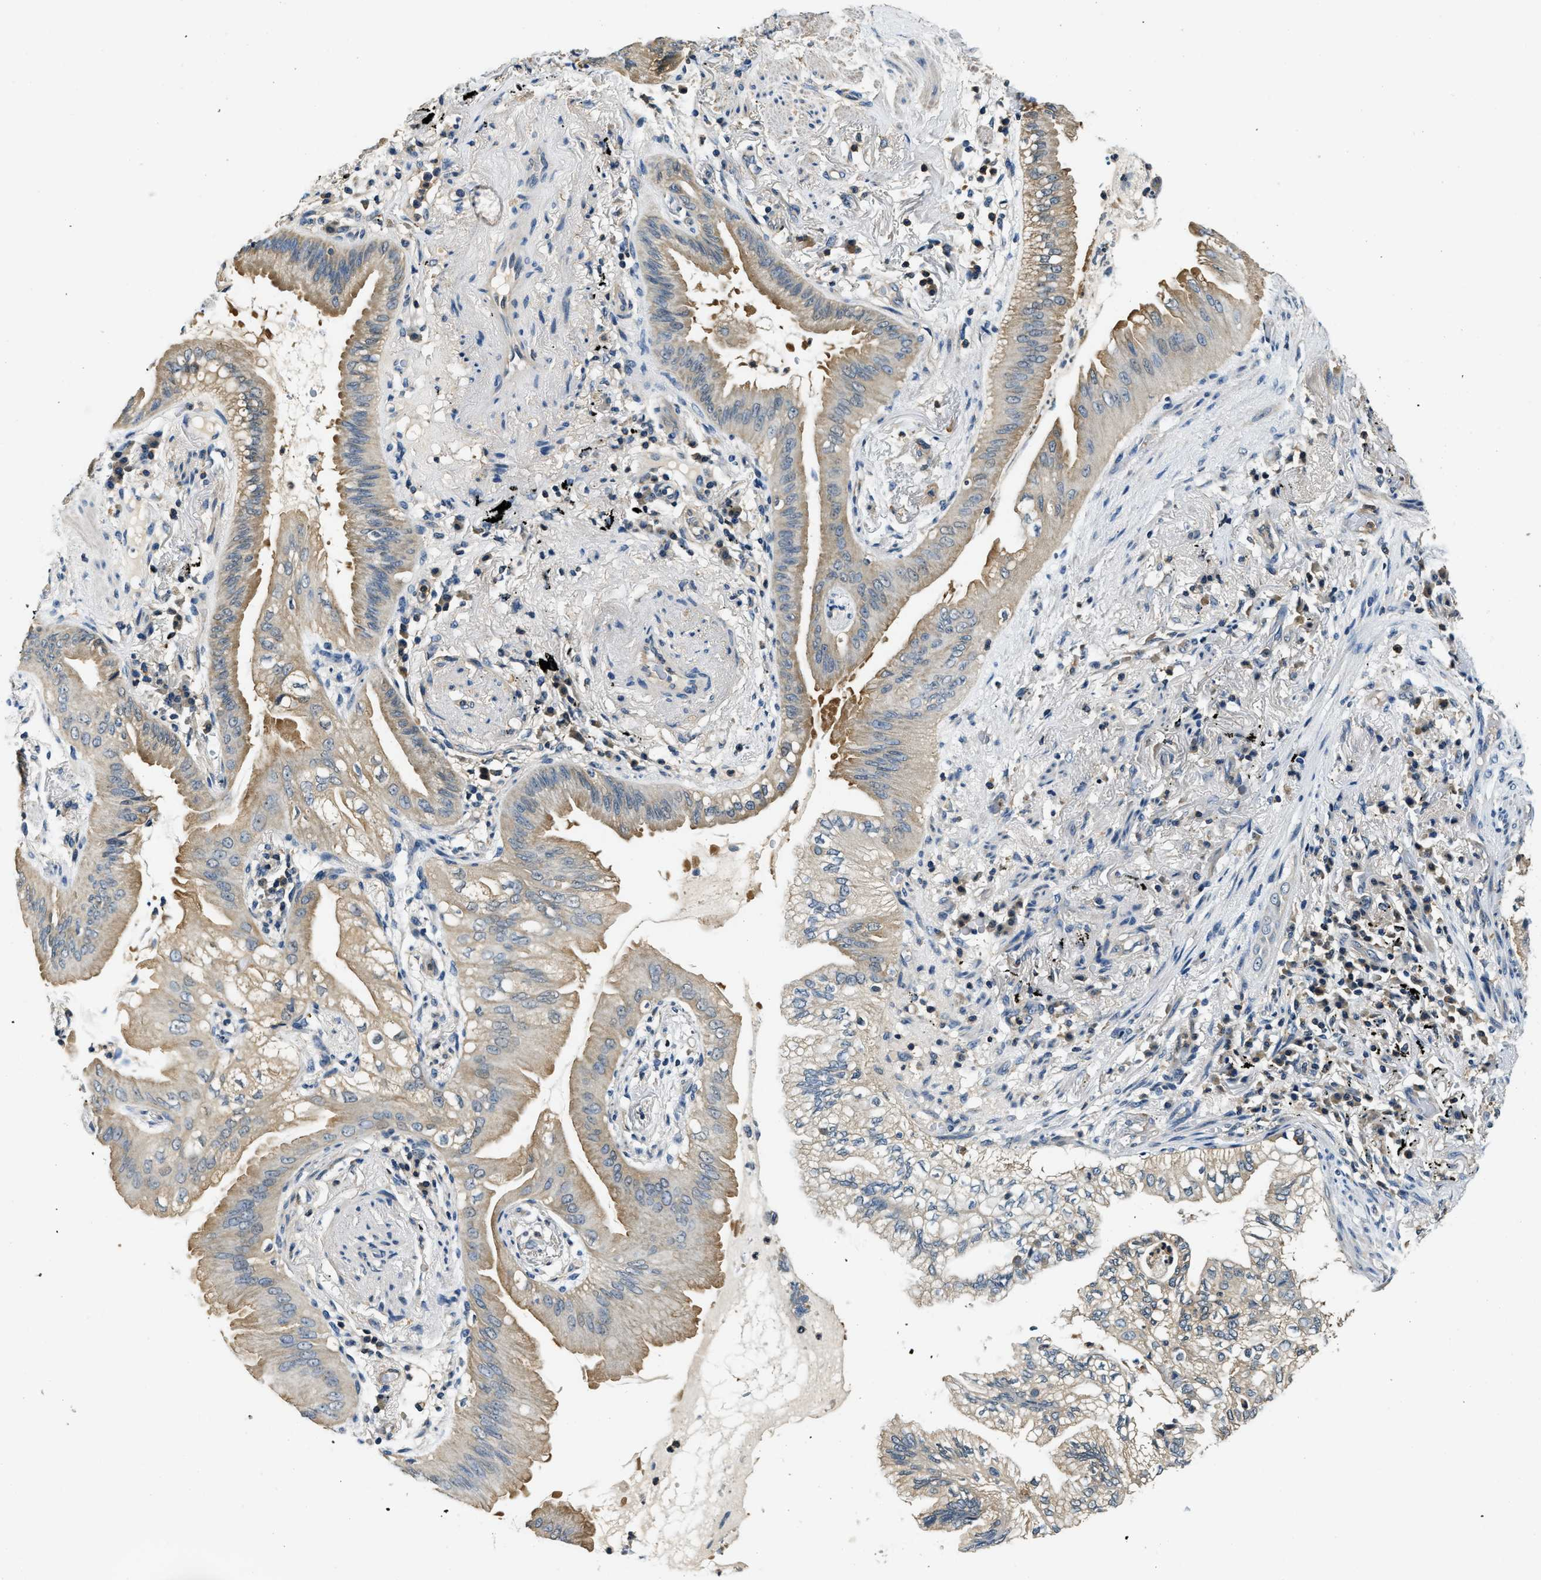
{"staining": {"intensity": "moderate", "quantity": "25%-75%", "location": "cytoplasmic/membranous"}, "tissue": "lung cancer", "cell_type": "Tumor cells", "image_type": "cancer", "snomed": [{"axis": "morphology", "description": "Normal tissue, NOS"}, {"axis": "morphology", "description": "Adenocarcinoma, NOS"}, {"axis": "topography", "description": "Bronchus"}, {"axis": "topography", "description": "Lung"}], "caption": "Adenocarcinoma (lung) stained for a protein (brown) displays moderate cytoplasmic/membranous positive expression in approximately 25%-75% of tumor cells.", "gene": "RESF1", "patient": {"sex": "female", "age": 70}}